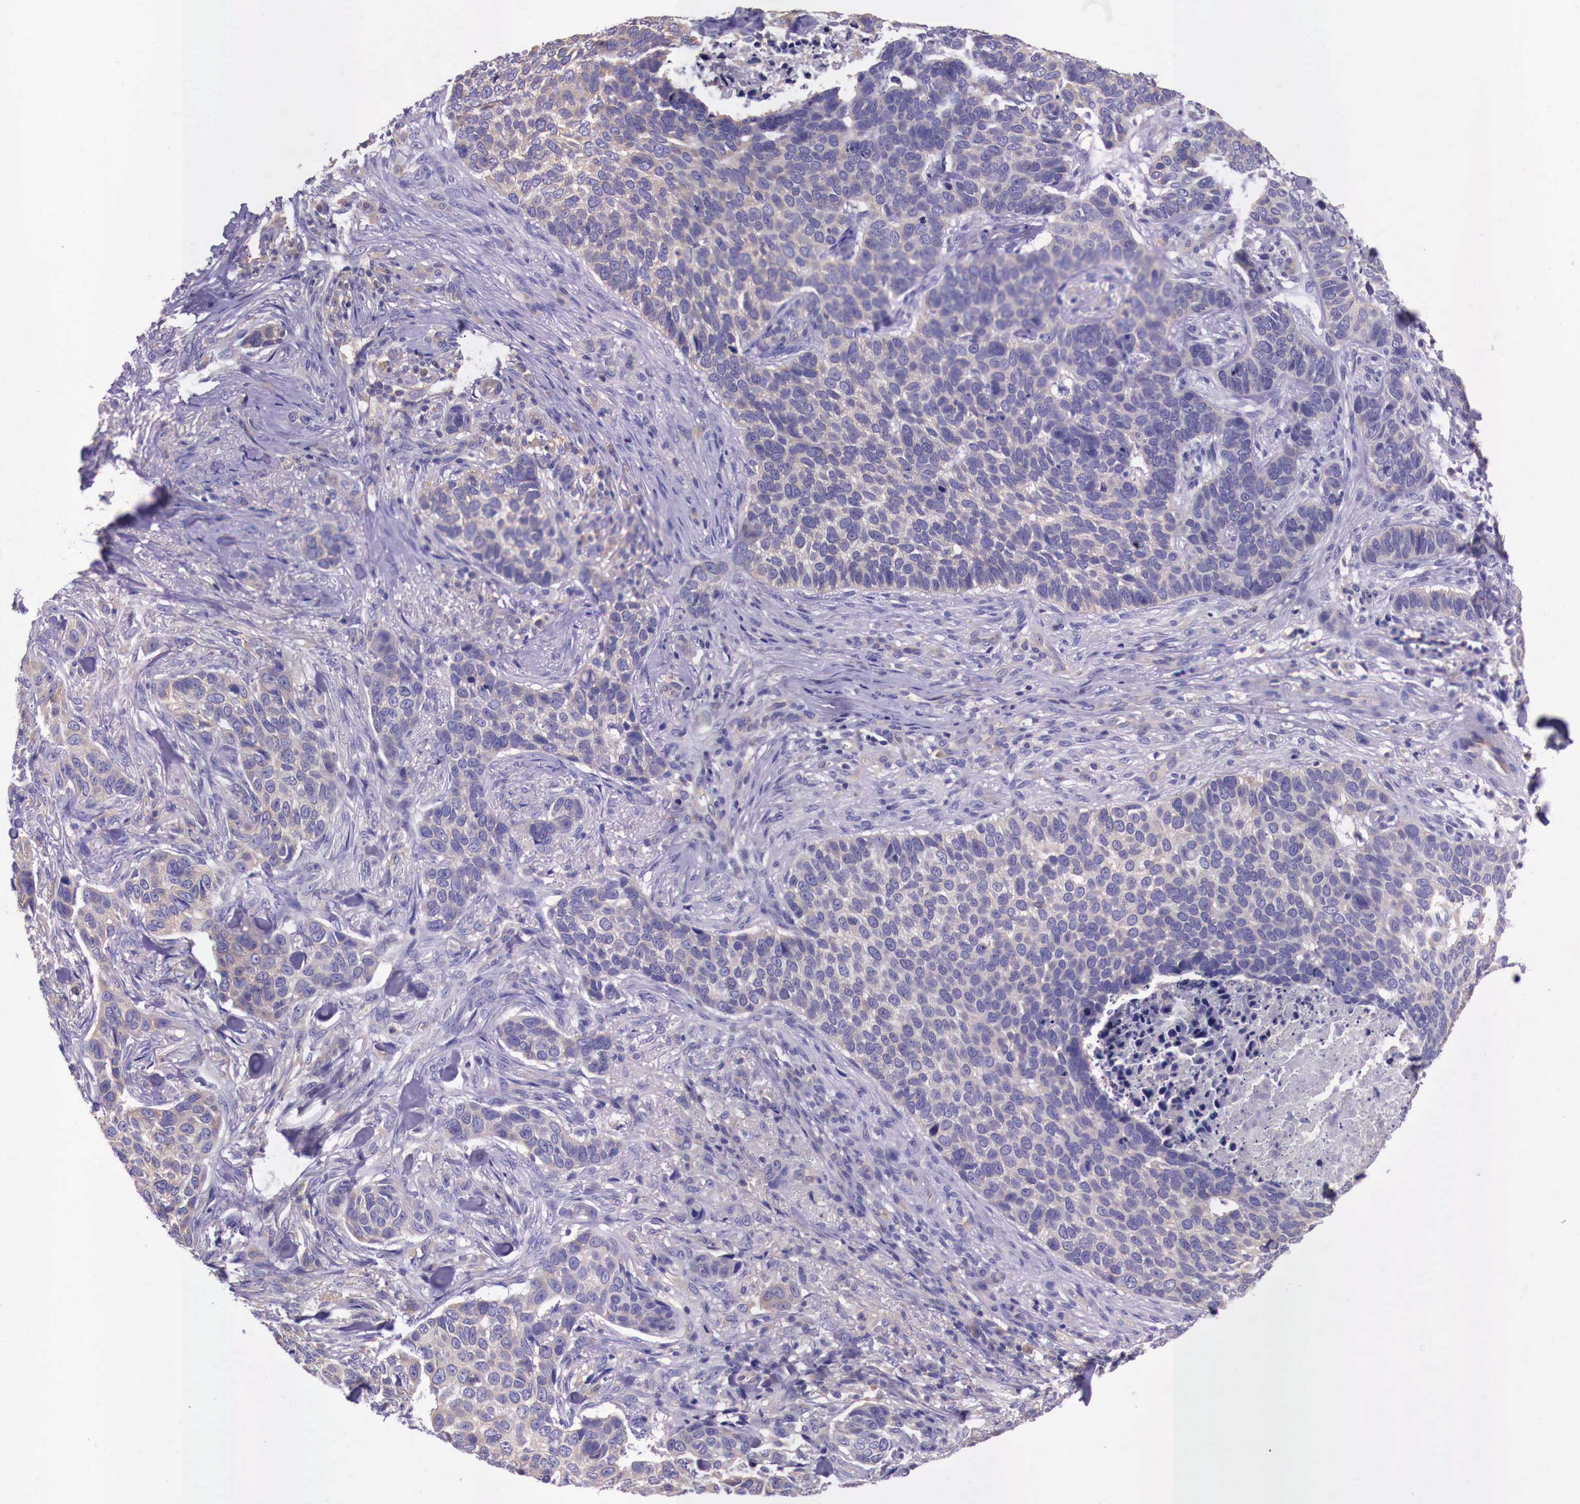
{"staining": {"intensity": "negative", "quantity": "none", "location": "none"}, "tissue": "skin cancer", "cell_type": "Tumor cells", "image_type": "cancer", "snomed": [{"axis": "morphology", "description": "Normal tissue, NOS"}, {"axis": "morphology", "description": "Basal cell carcinoma"}, {"axis": "topography", "description": "Skin"}], "caption": "This is a micrograph of IHC staining of skin cancer (basal cell carcinoma), which shows no staining in tumor cells. Brightfield microscopy of IHC stained with DAB (3,3'-diaminobenzidine) (brown) and hematoxylin (blue), captured at high magnification.", "gene": "GRIPAP1", "patient": {"sex": "male", "age": 81}}